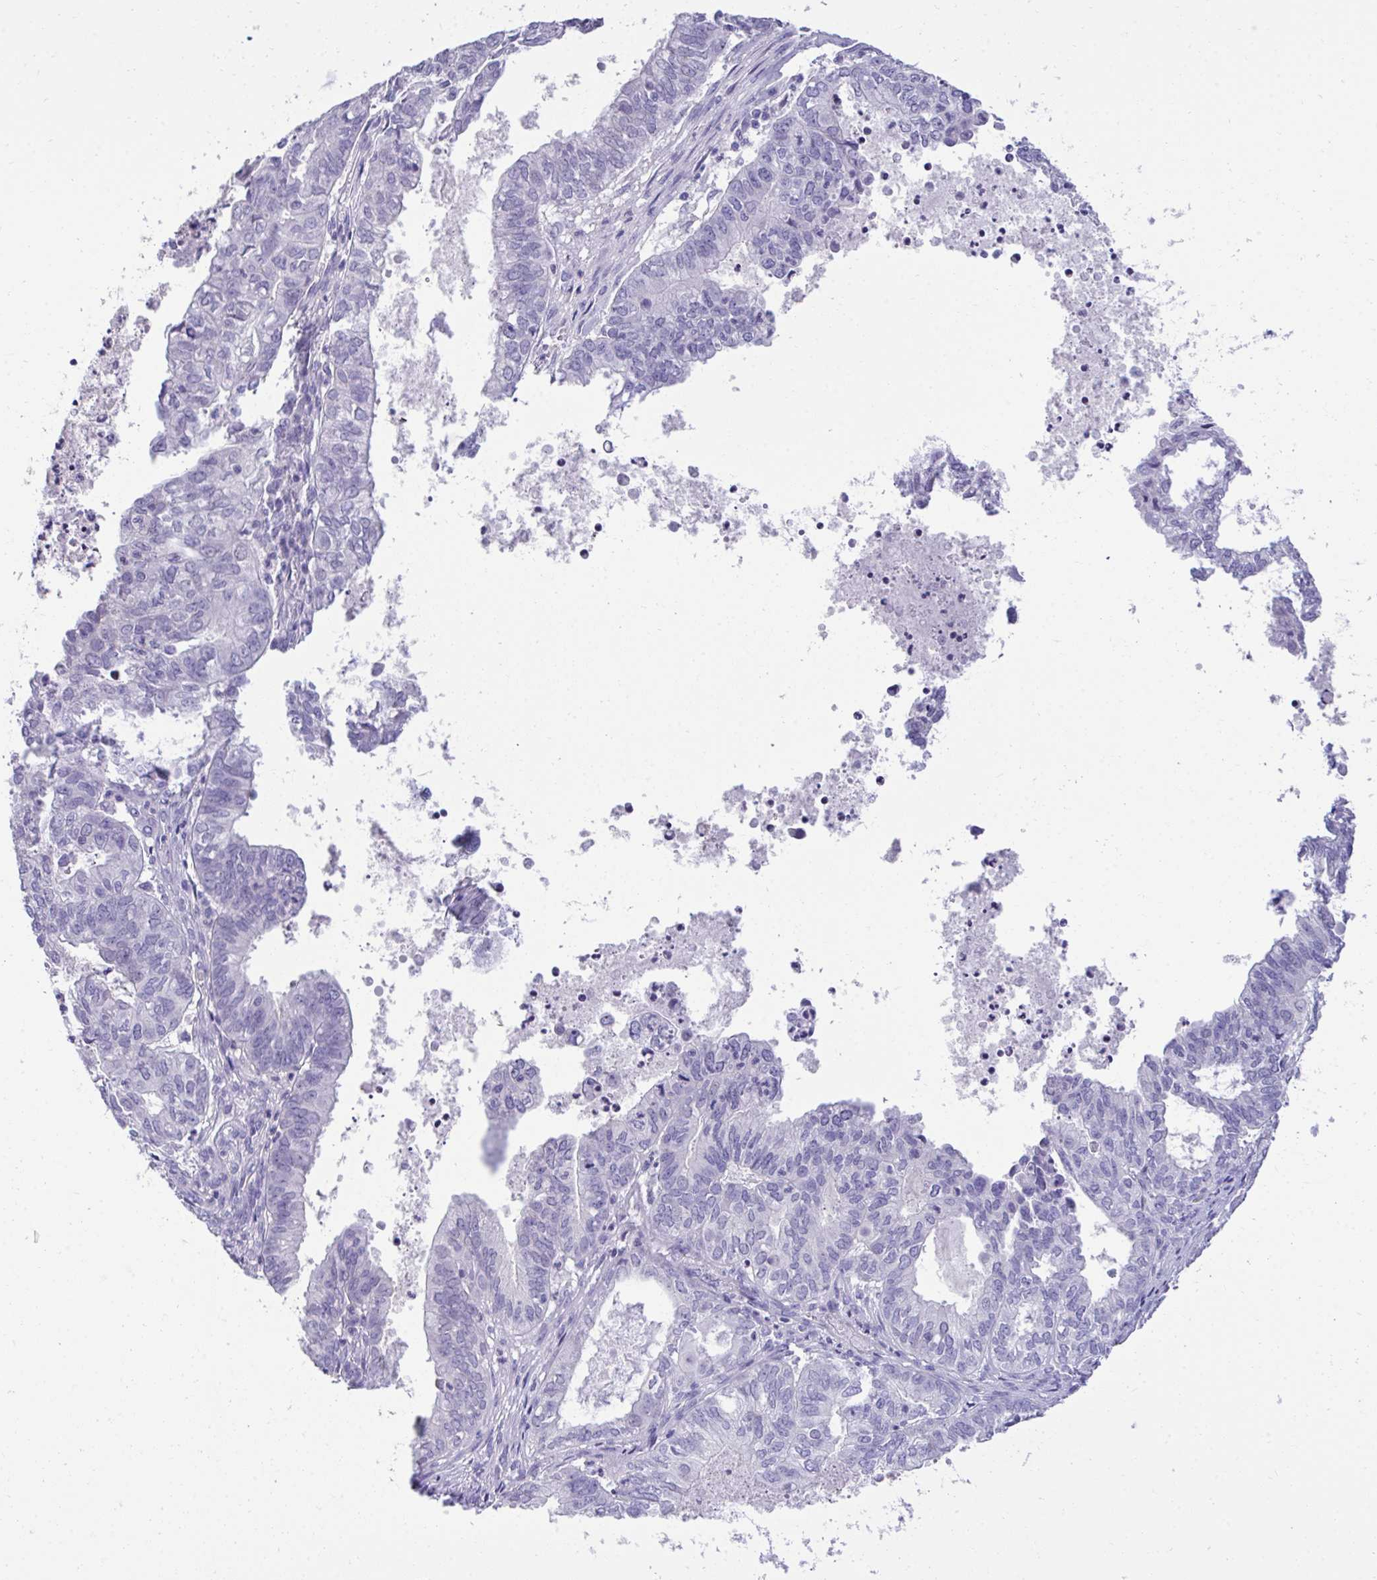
{"staining": {"intensity": "negative", "quantity": "none", "location": "none"}, "tissue": "ovarian cancer", "cell_type": "Tumor cells", "image_type": "cancer", "snomed": [{"axis": "morphology", "description": "Carcinoma, endometroid"}, {"axis": "topography", "description": "Ovary"}], "caption": "IHC image of neoplastic tissue: human ovarian cancer (endometroid carcinoma) stained with DAB (3,3'-diaminobenzidine) displays no significant protein expression in tumor cells.", "gene": "TMCO5A", "patient": {"sex": "female", "age": 64}}